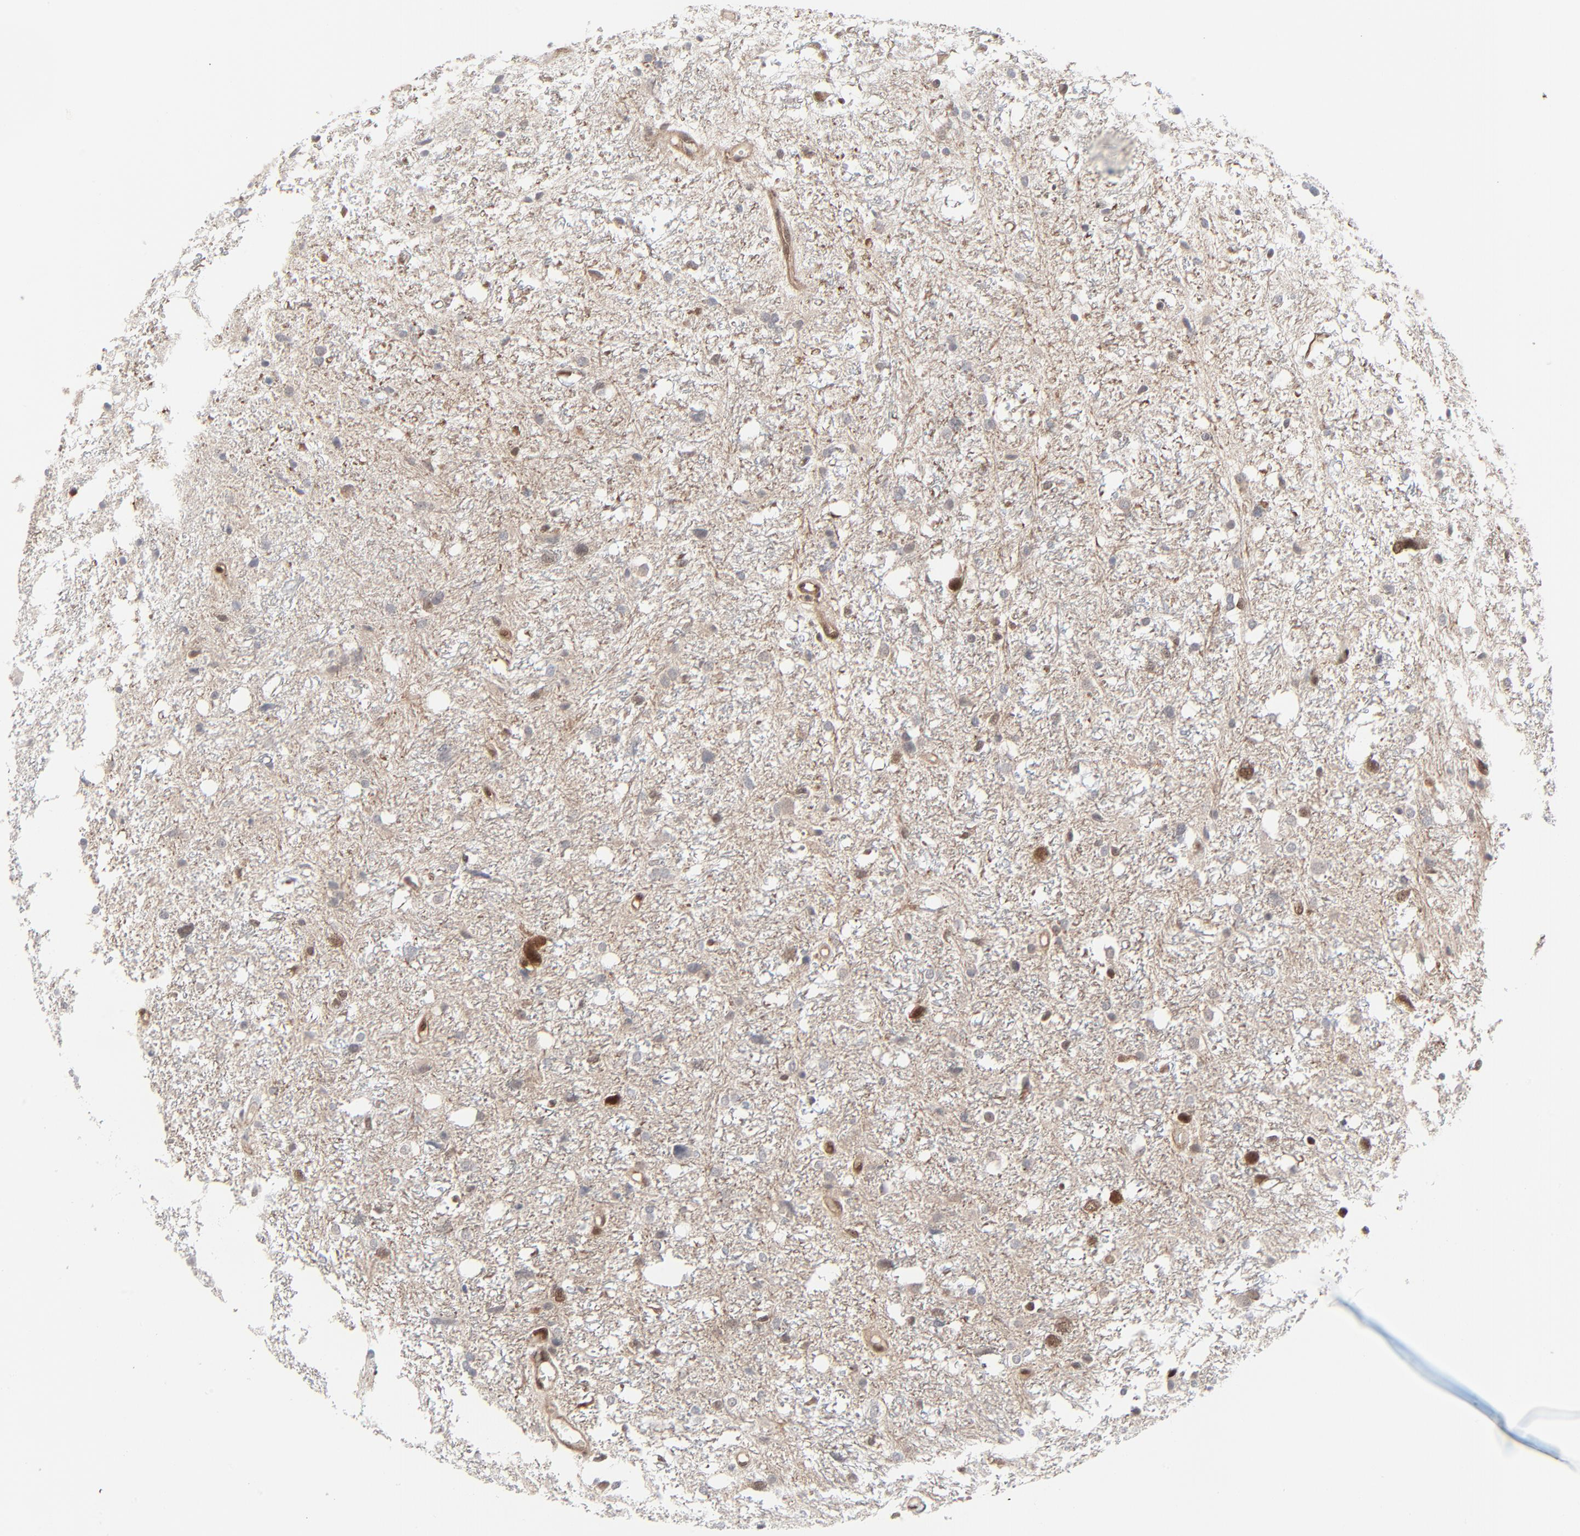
{"staining": {"intensity": "weak", "quantity": "25%-75%", "location": "cytoplasmic/membranous,nuclear"}, "tissue": "glioma", "cell_type": "Tumor cells", "image_type": "cancer", "snomed": [{"axis": "morphology", "description": "Glioma, malignant, High grade"}, {"axis": "topography", "description": "Brain"}], "caption": "IHC histopathology image of human malignant glioma (high-grade) stained for a protein (brown), which exhibits low levels of weak cytoplasmic/membranous and nuclear expression in approximately 25%-75% of tumor cells.", "gene": "AKT1", "patient": {"sex": "female", "age": 59}}